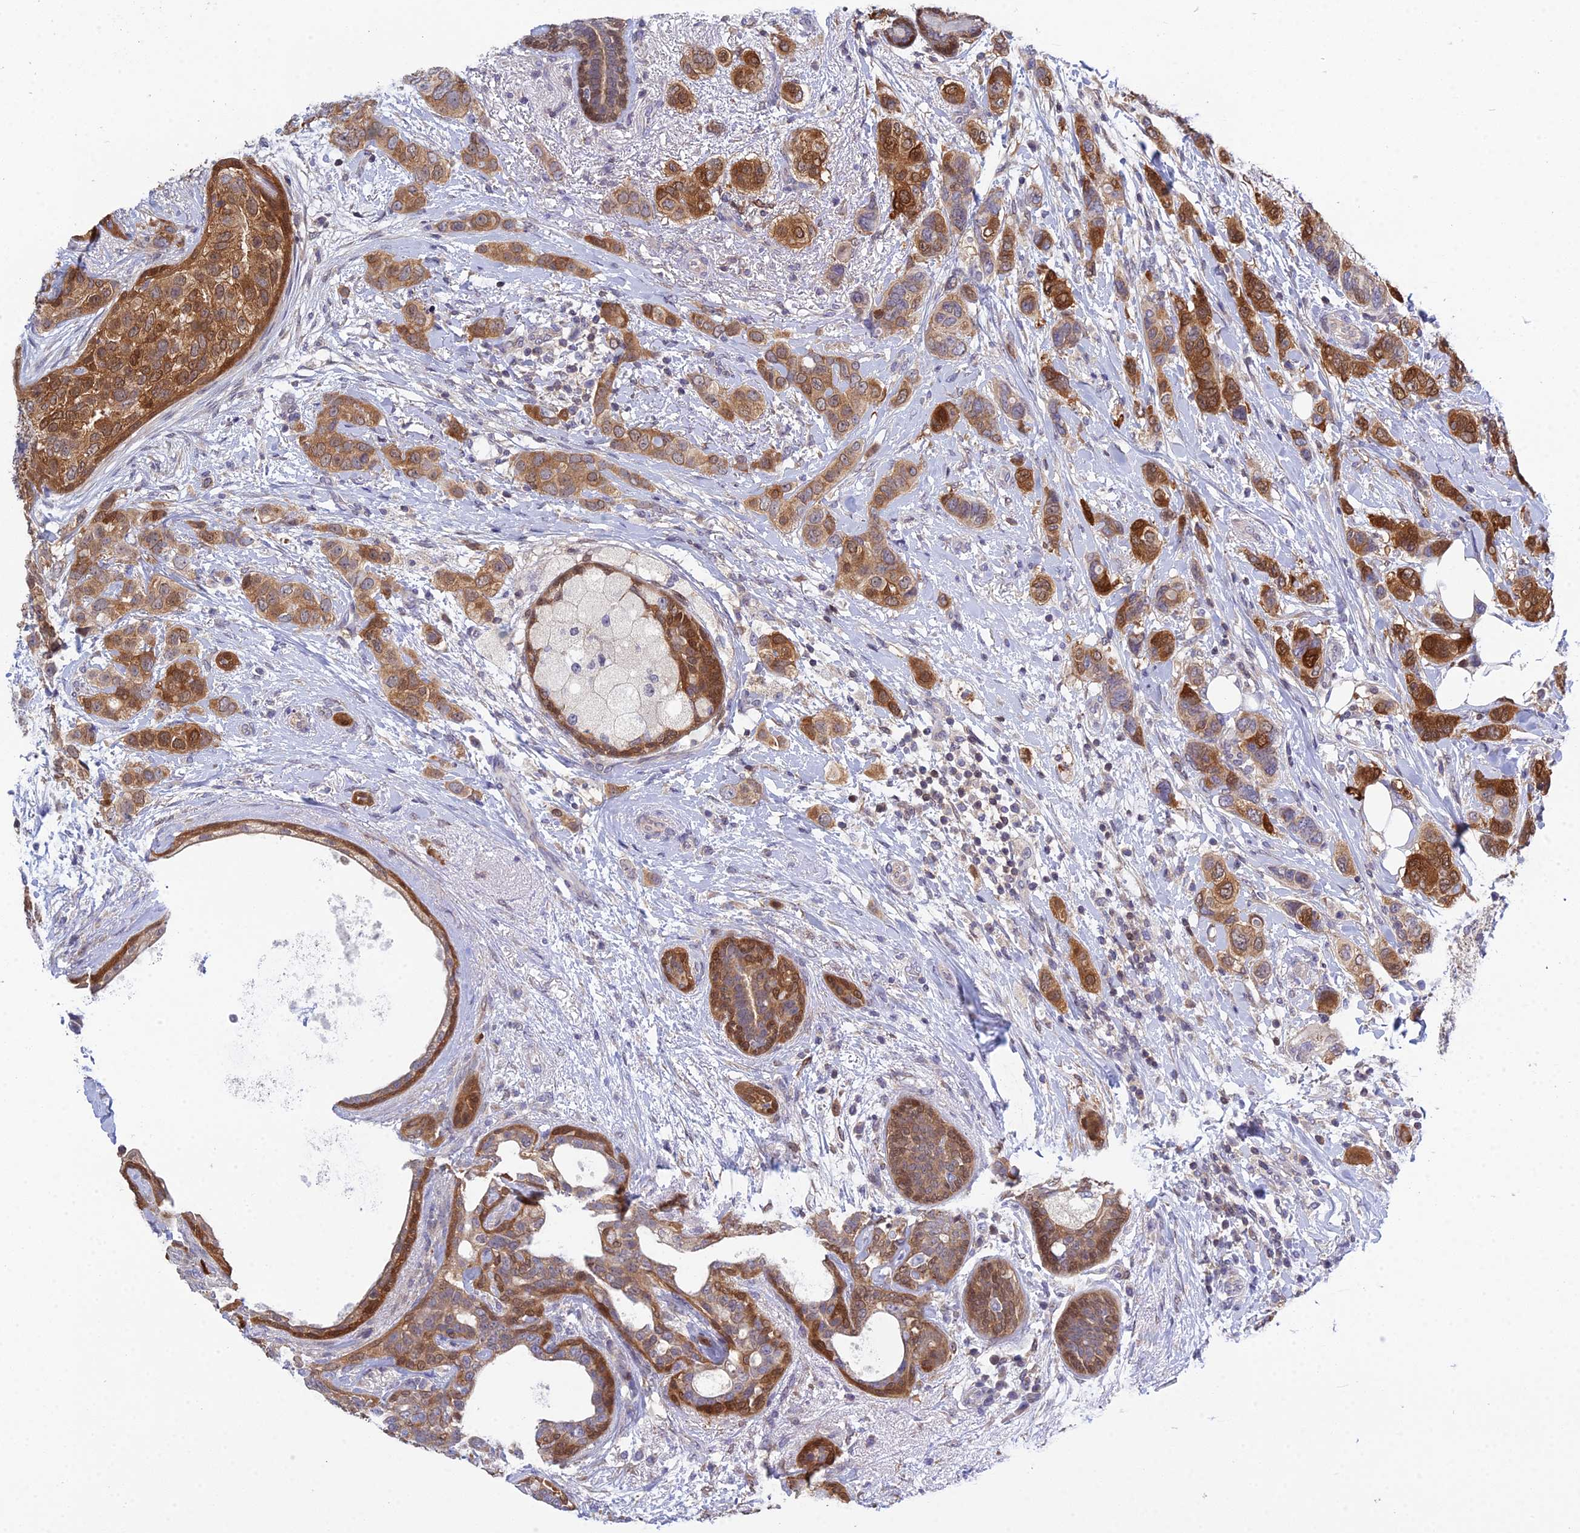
{"staining": {"intensity": "strong", "quantity": ">75%", "location": "cytoplasmic/membranous,nuclear"}, "tissue": "breast cancer", "cell_type": "Tumor cells", "image_type": "cancer", "snomed": [{"axis": "morphology", "description": "Lobular carcinoma"}, {"axis": "topography", "description": "Breast"}], "caption": "Breast cancer stained with immunohistochemistry reveals strong cytoplasmic/membranous and nuclear expression in about >75% of tumor cells. (DAB (3,3'-diaminobenzidine) = brown stain, brightfield microscopy at high magnification).", "gene": "ELOA2", "patient": {"sex": "female", "age": 51}}